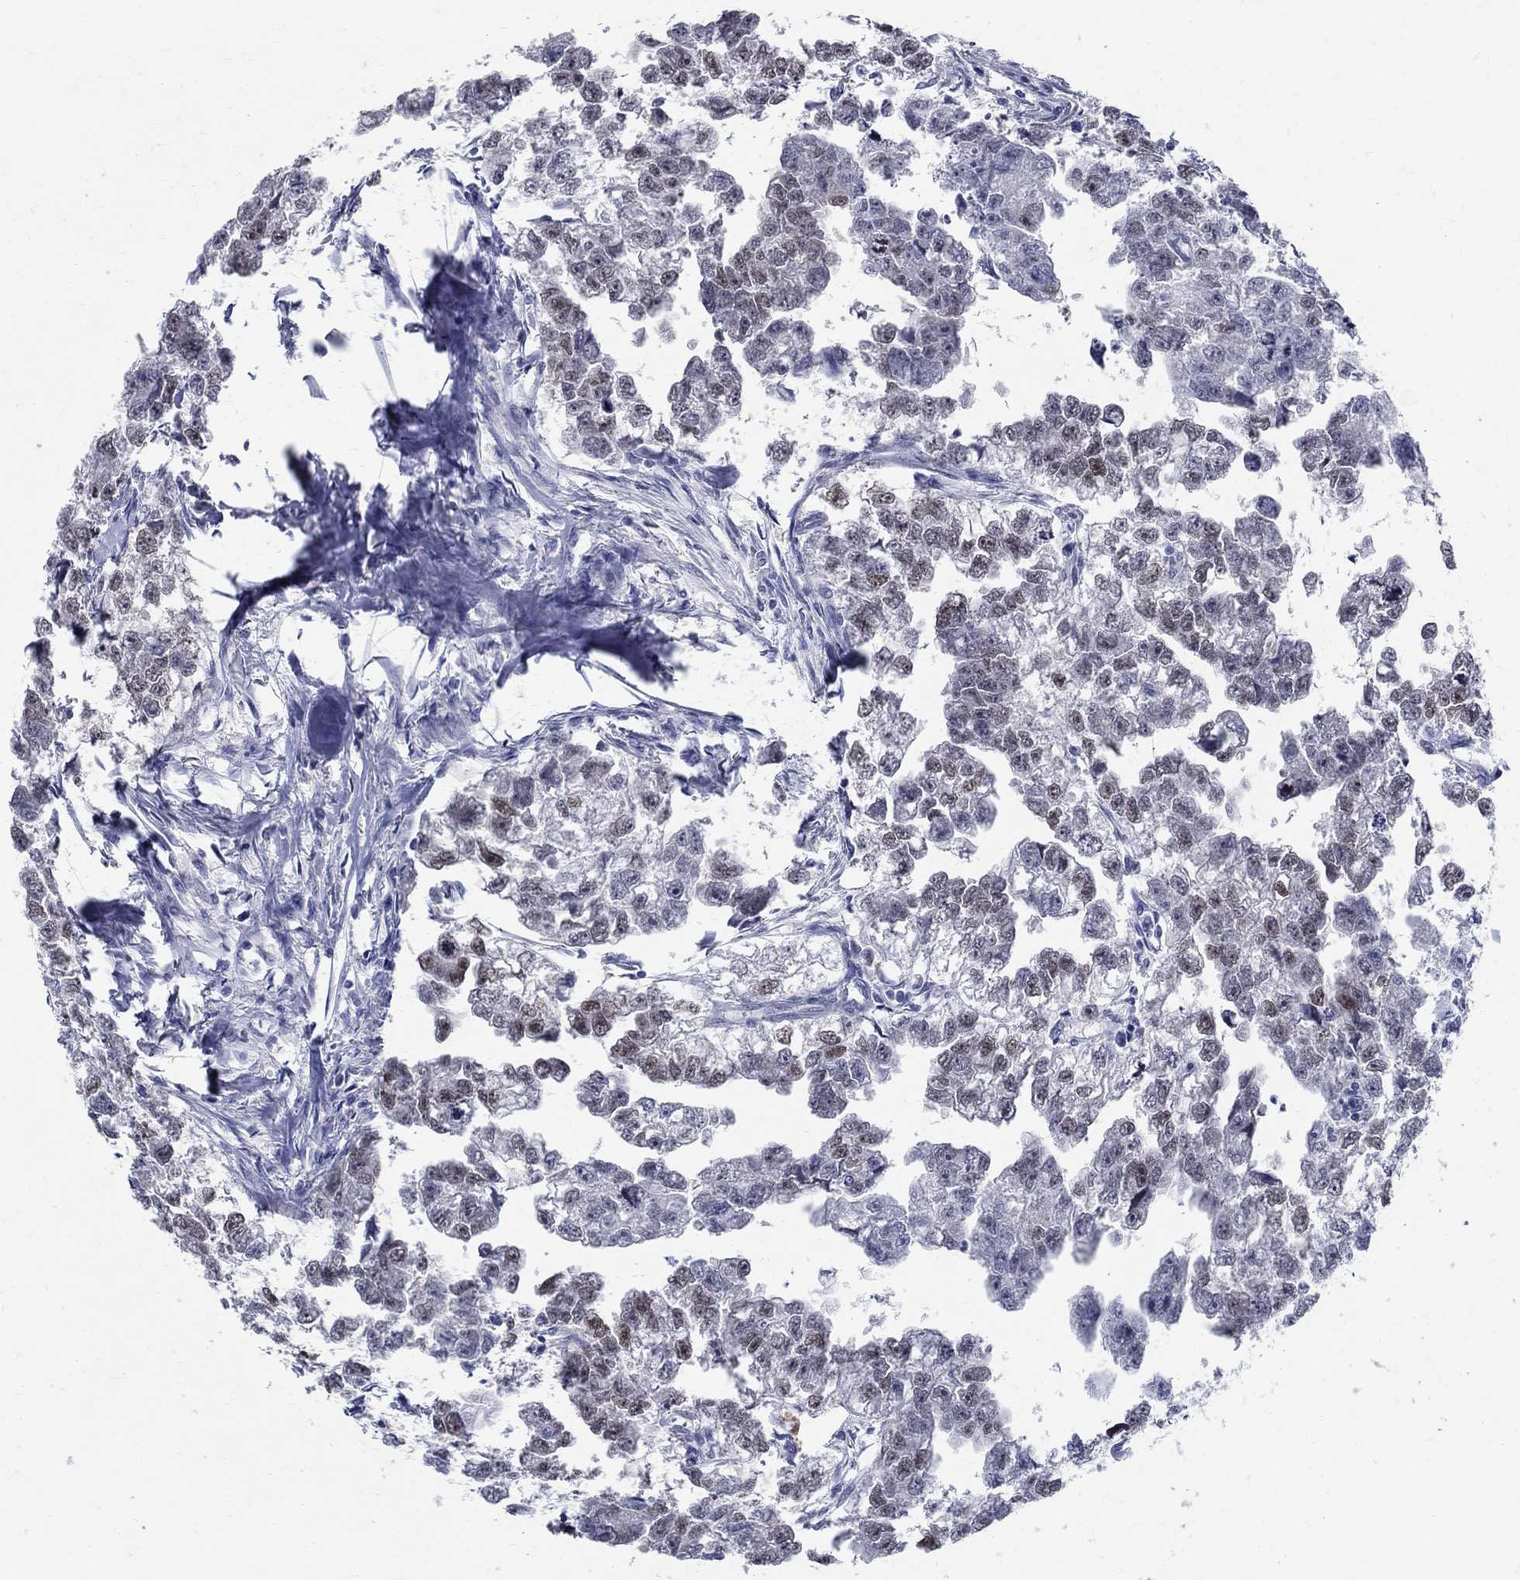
{"staining": {"intensity": "moderate", "quantity": "25%-75%", "location": "nuclear"}, "tissue": "testis cancer", "cell_type": "Tumor cells", "image_type": "cancer", "snomed": [{"axis": "morphology", "description": "Carcinoma, Embryonal, NOS"}, {"axis": "morphology", "description": "Teratoma, malignant, NOS"}, {"axis": "topography", "description": "Testis"}], "caption": "Testis cancer stained with a brown dye displays moderate nuclear positive staining in about 25%-75% of tumor cells.", "gene": "SOX2", "patient": {"sex": "male", "age": 44}}